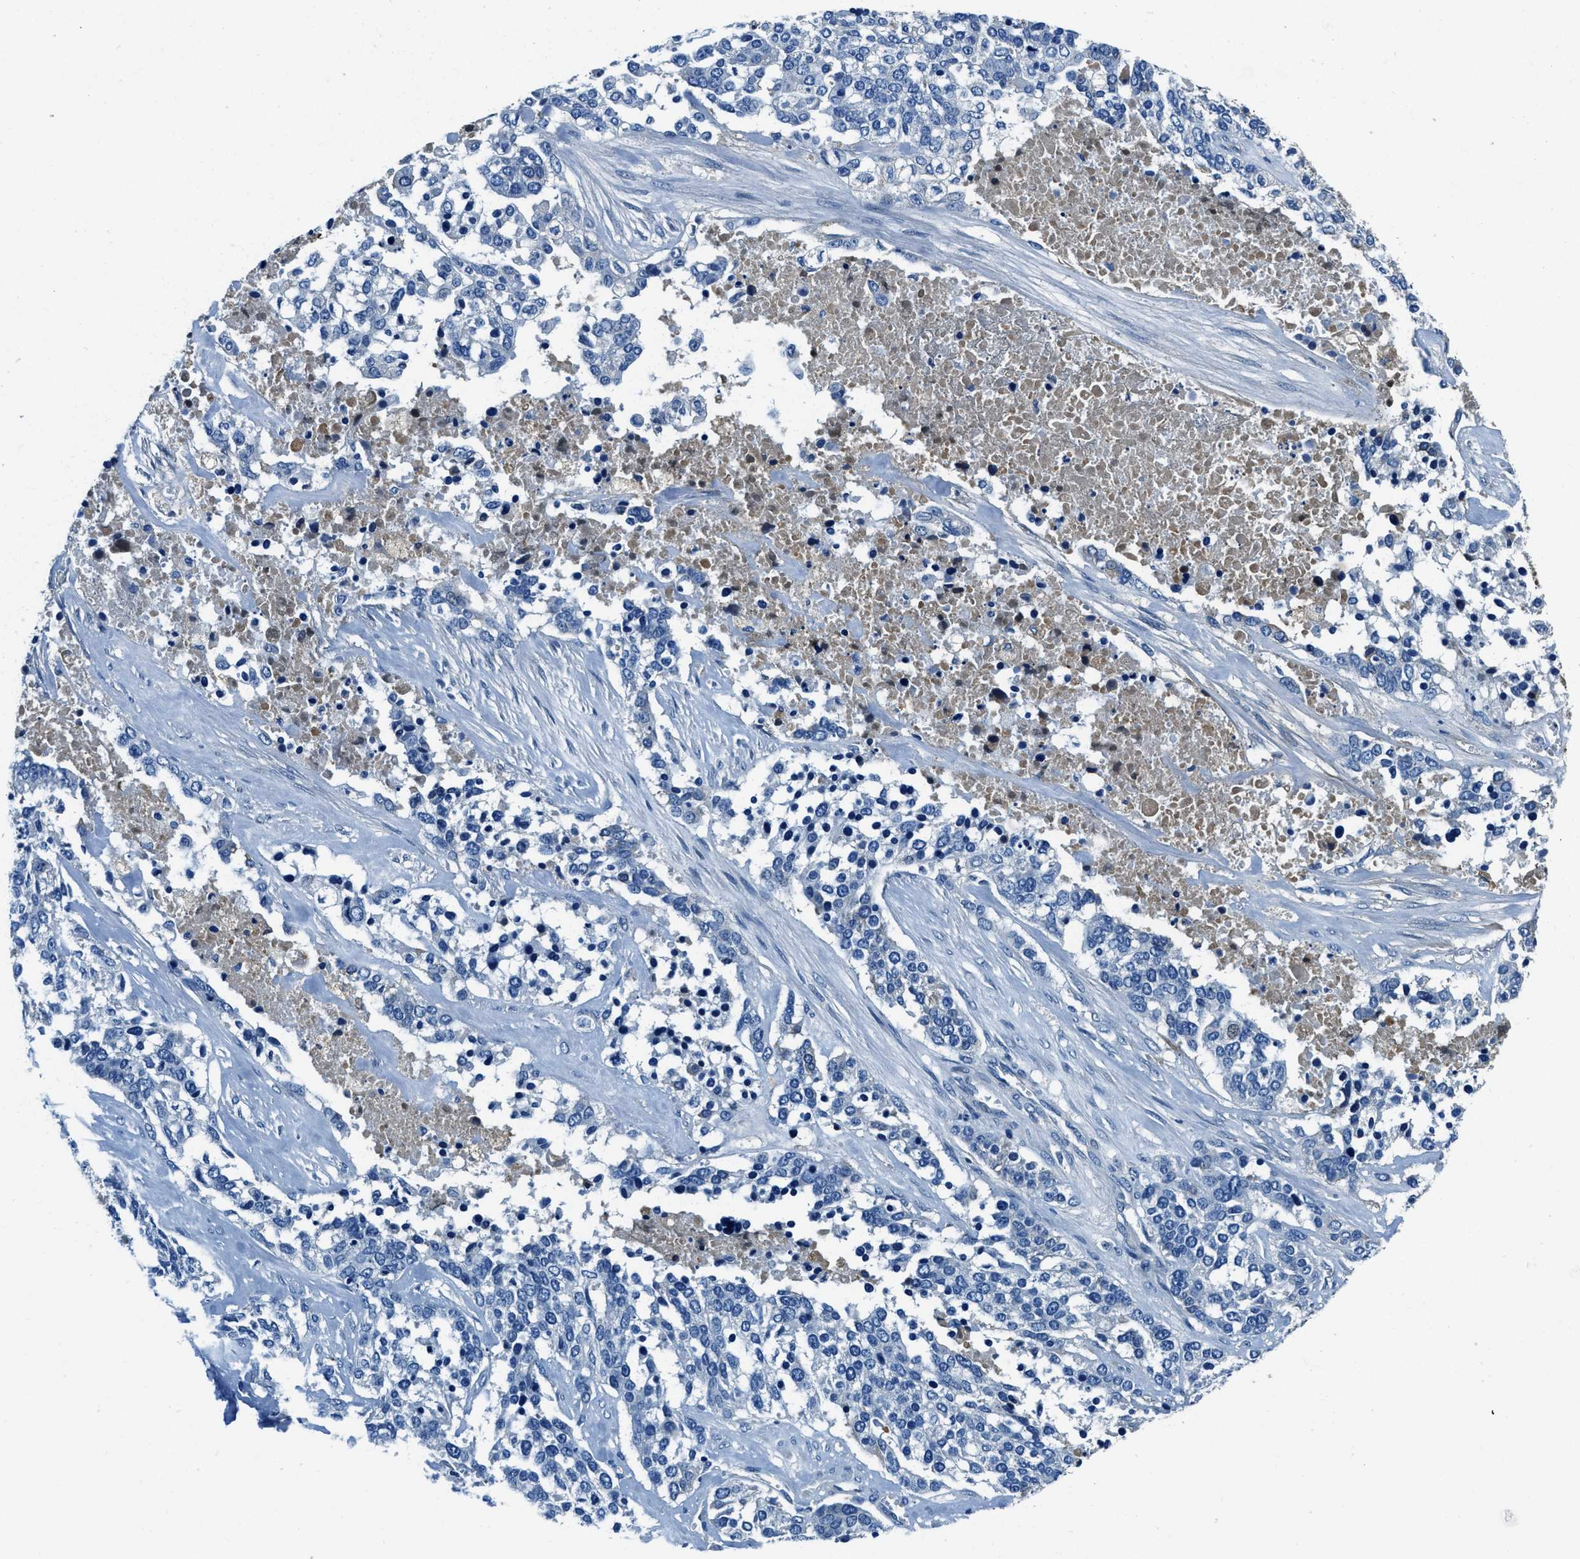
{"staining": {"intensity": "negative", "quantity": "none", "location": "none"}, "tissue": "ovarian cancer", "cell_type": "Tumor cells", "image_type": "cancer", "snomed": [{"axis": "morphology", "description": "Cystadenocarcinoma, serous, NOS"}, {"axis": "topography", "description": "Ovary"}], "caption": "Tumor cells show no significant protein staining in ovarian serous cystadenocarcinoma.", "gene": "TMEM186", "patient": {"sex": "female", "age": 44}}